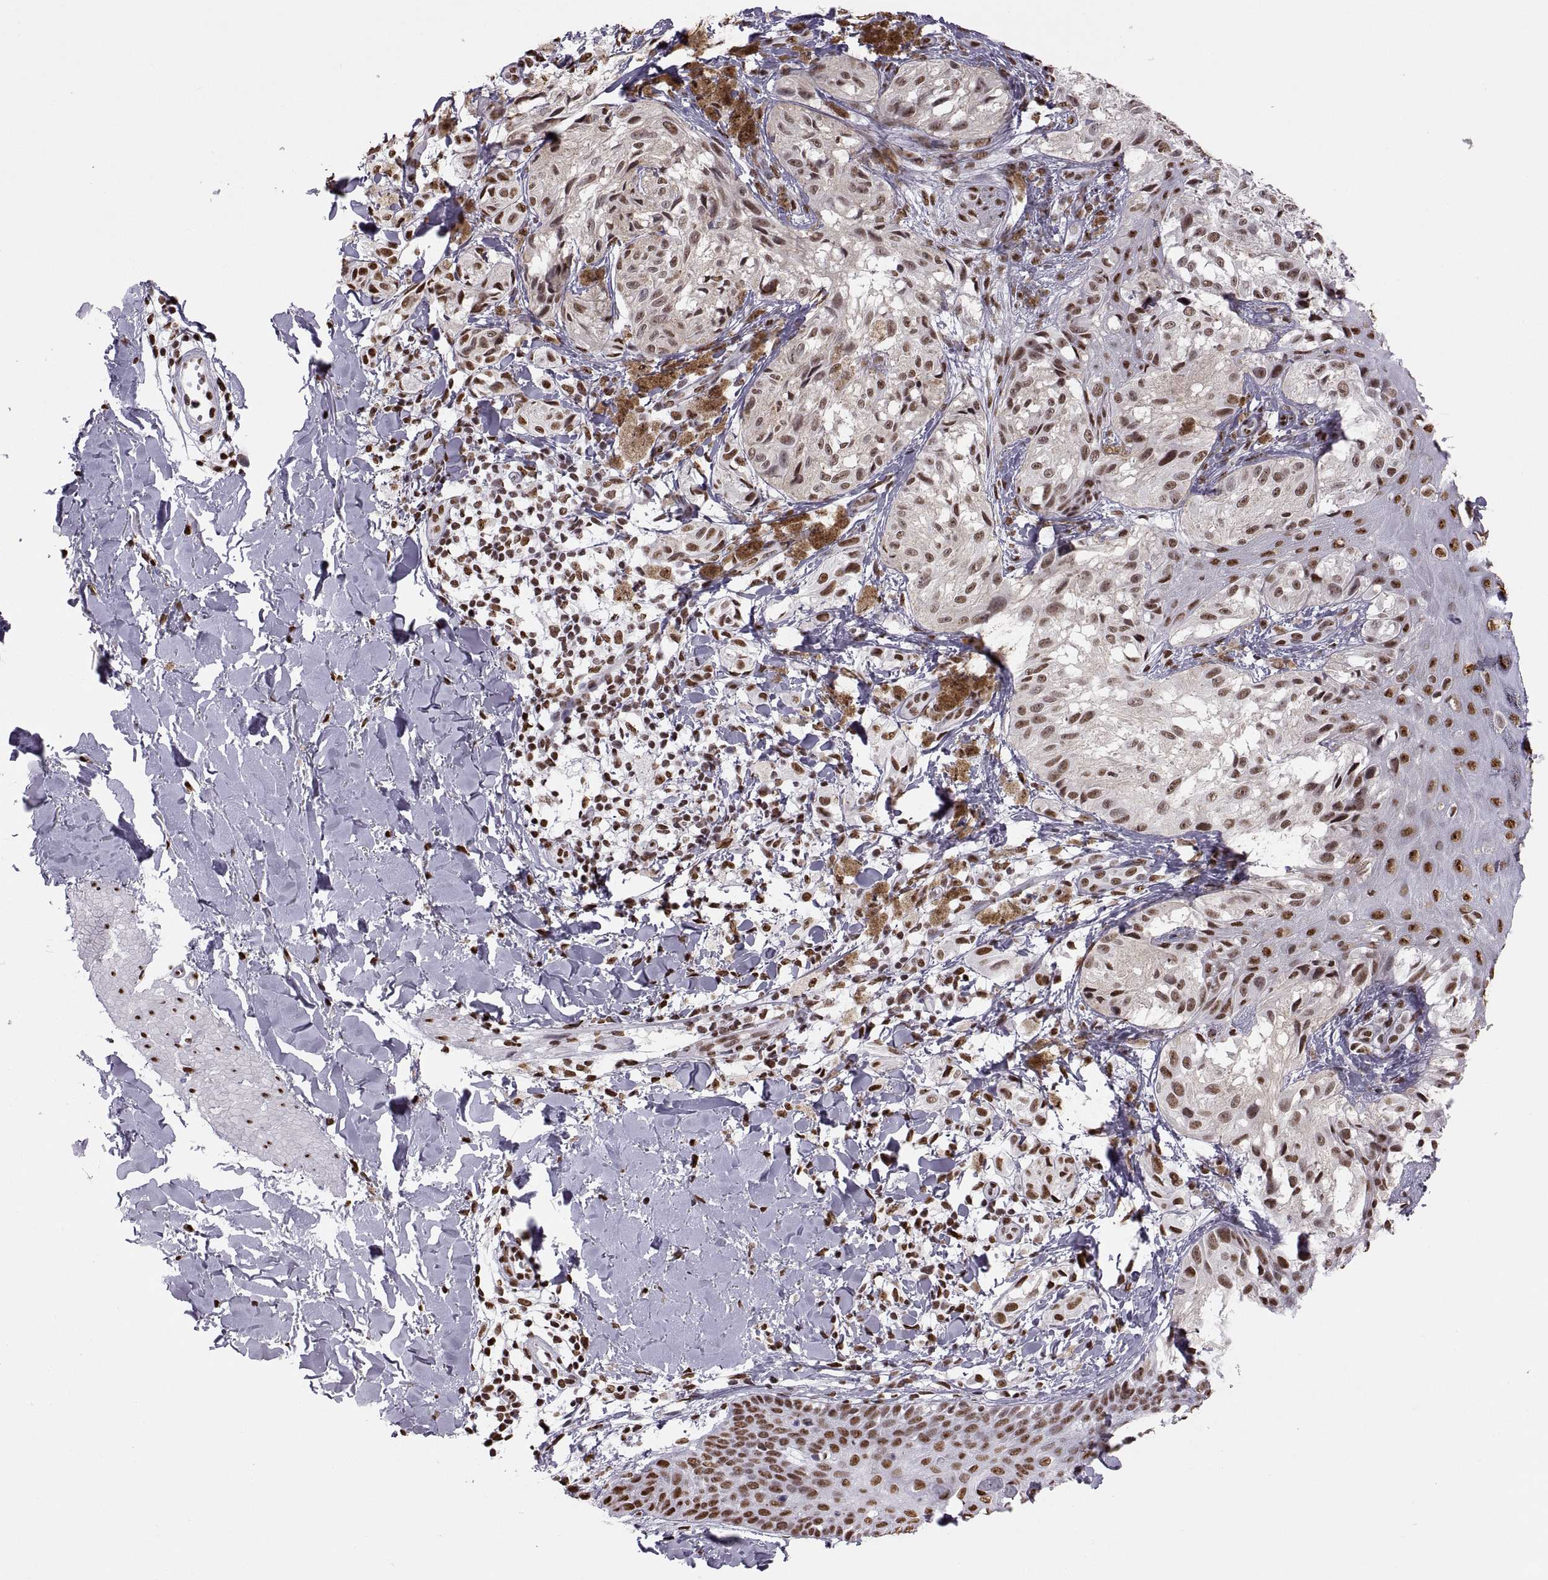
{"staining": {"intensity": "moderate", "quantity": "25%-75%", "location": "nuclear"}, "tissue": "melanoma", "cell_type": "Tumor cells", "image_type": "cancer", "snomed": [{"axis": "morphology", "description": "Malignant melanoma, NOS"}, {"axis": "topography", "description": "Skin"}], "caption": "A high-resolution photomicrograph shows immunohistochemistry staining of malignant melanoma, which exhibits moderate nuclear staining in about 25%-75% of tumor cells. The staining was performed using DAB (3,3'-diaminobenzidine), with brown indicating positive protein expression. Nuclei are stained blue with hematoxylin.", "gene": "SNAI1", "patient": {"sex": "male", "age": 36}}